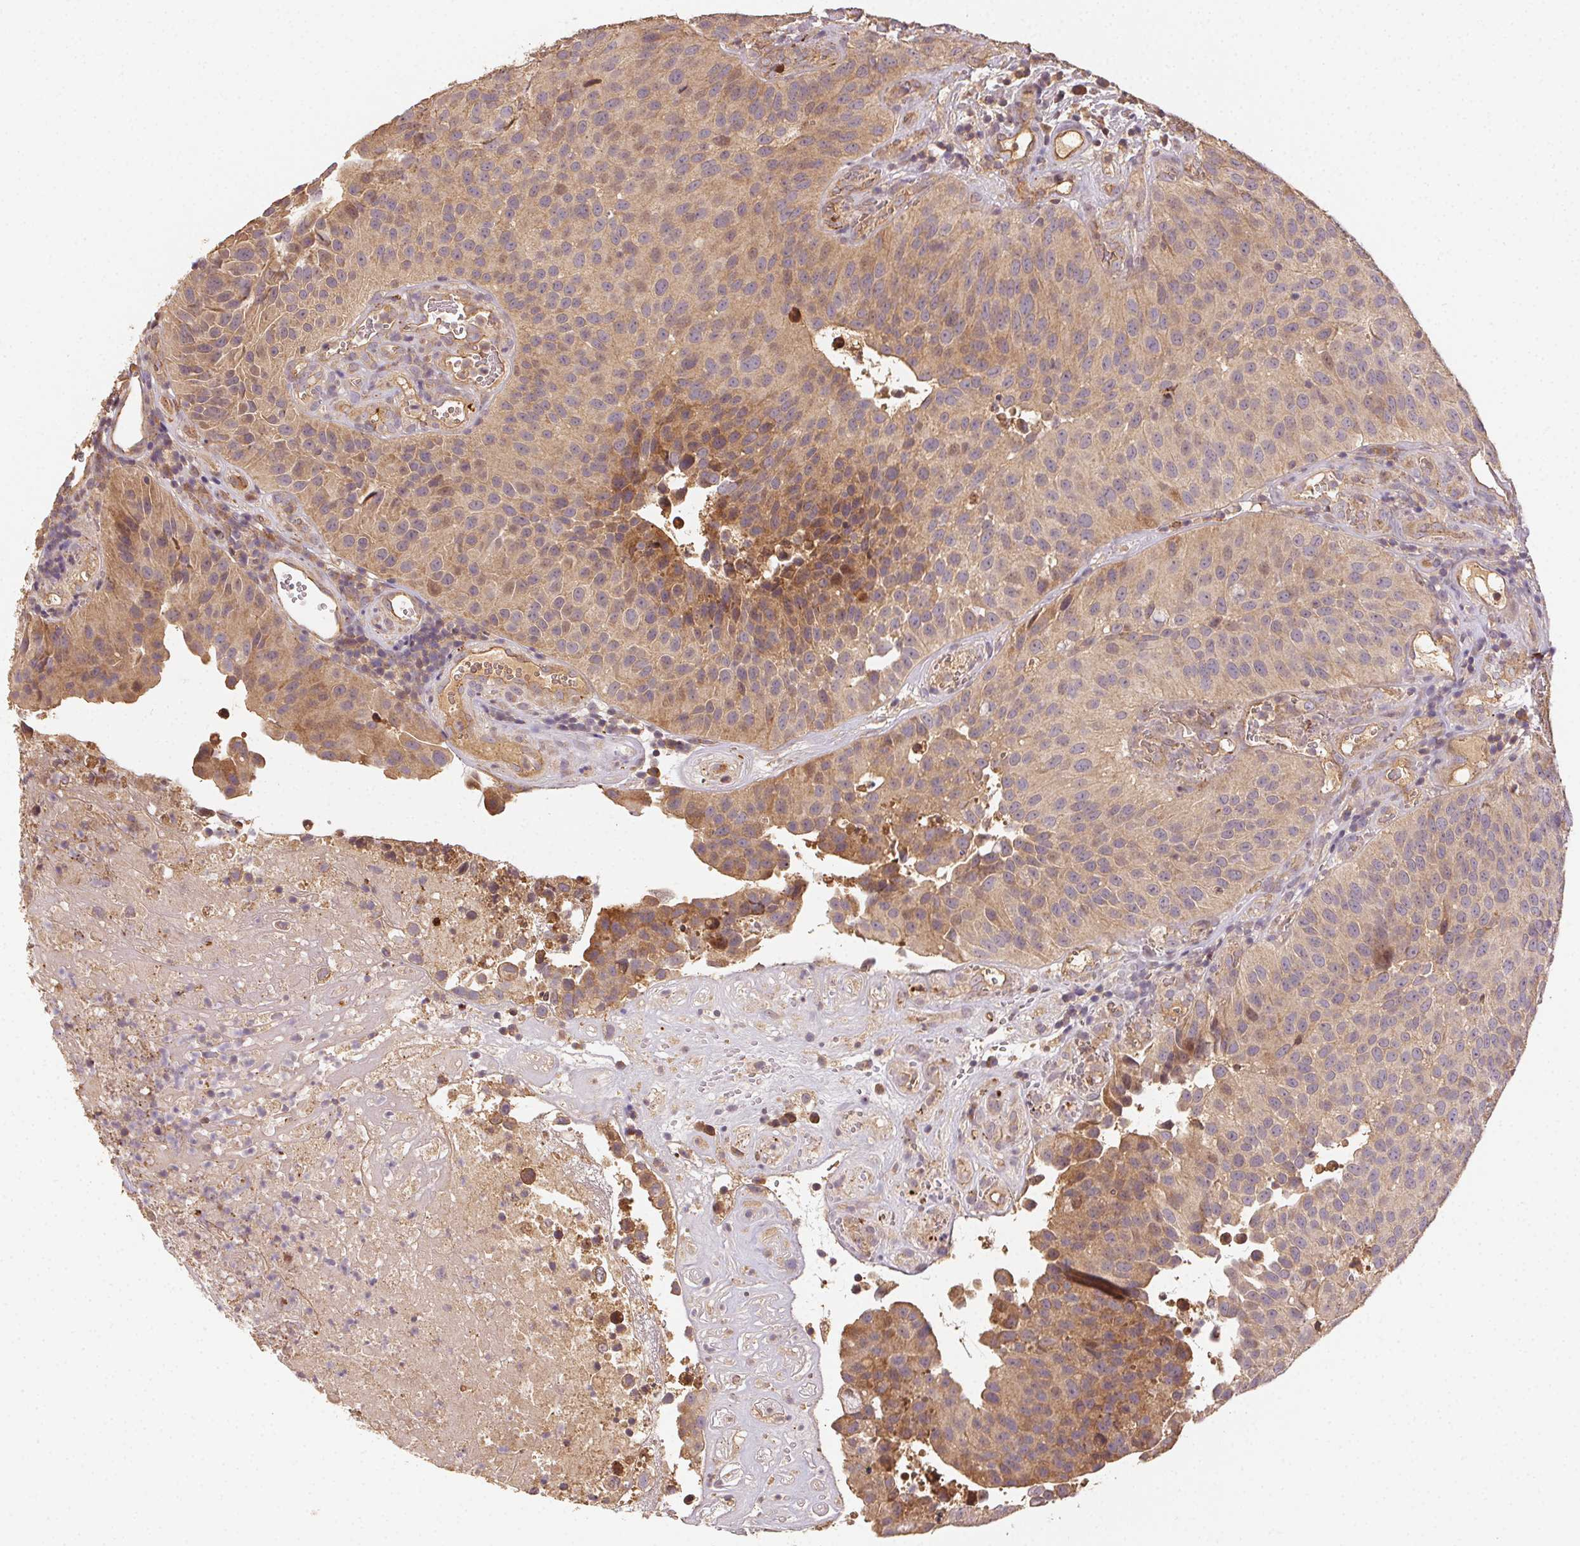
{"staining": {"intensity": "weak", "quantity": "25%-75%", "location": "cytoplasmic/membranous"}, "tissue": "urothelial cancer", "cell_type": "Tumor cells", "image_type": "cancer", "snomed": [{"axis": "morphology", "description": "Urothelial carcinoma, Low grade"}, {"axis": "topography", "description": "Urinary bladder"}], "caption": "Immunohistochemical staining of human urothelial carcinoma (low-grade) shows weak cytoplasmic/membranous protein positivity in about 25%-75% of tumor cells.", "gene": "RALA", "patient": {"sex": "male", "age": 76}}